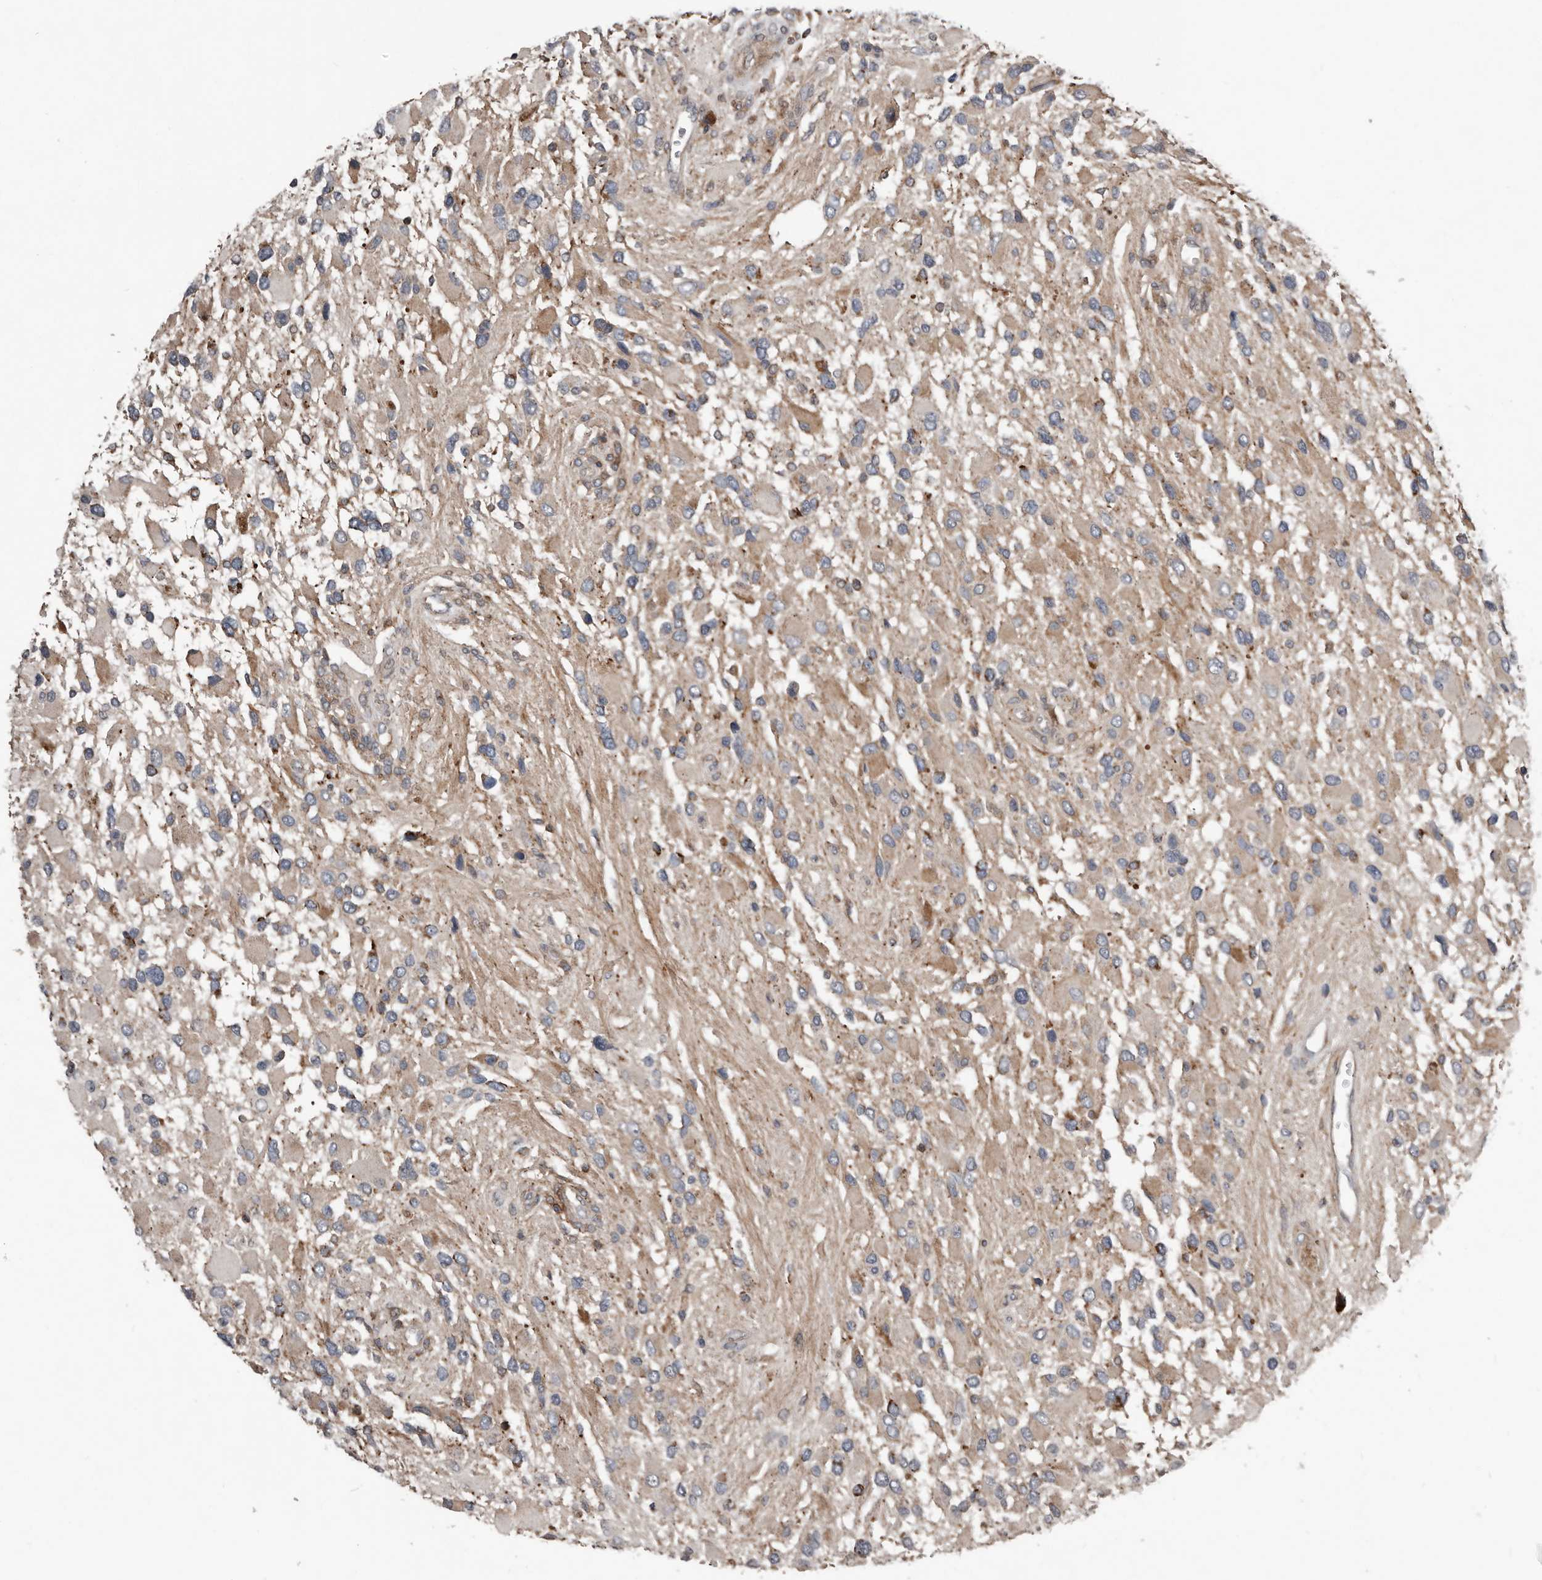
{"staining": {"intensity": "weak", "quantity": "<25%", "location": "cytoplasmic/membranous"}, "tissue": "glioma", "cell_type": "Tumor cells", "image_type": "cancer", "snomed": [{"axis": "morphology", "description": "Glioma, malignant, High grade"}, {"axis": "topography", "description": "Brain"}], "caption": "Immunohistochemistry photomicrograph of neoplastic tissue: human malignant glioma (high-grade) stained with DAB (3,3'-diaminobenzidine) displays no significant protein positivity in tumor cells.", "gene": "FBXO31", "patient": {"sex": "male", "age": 53}}